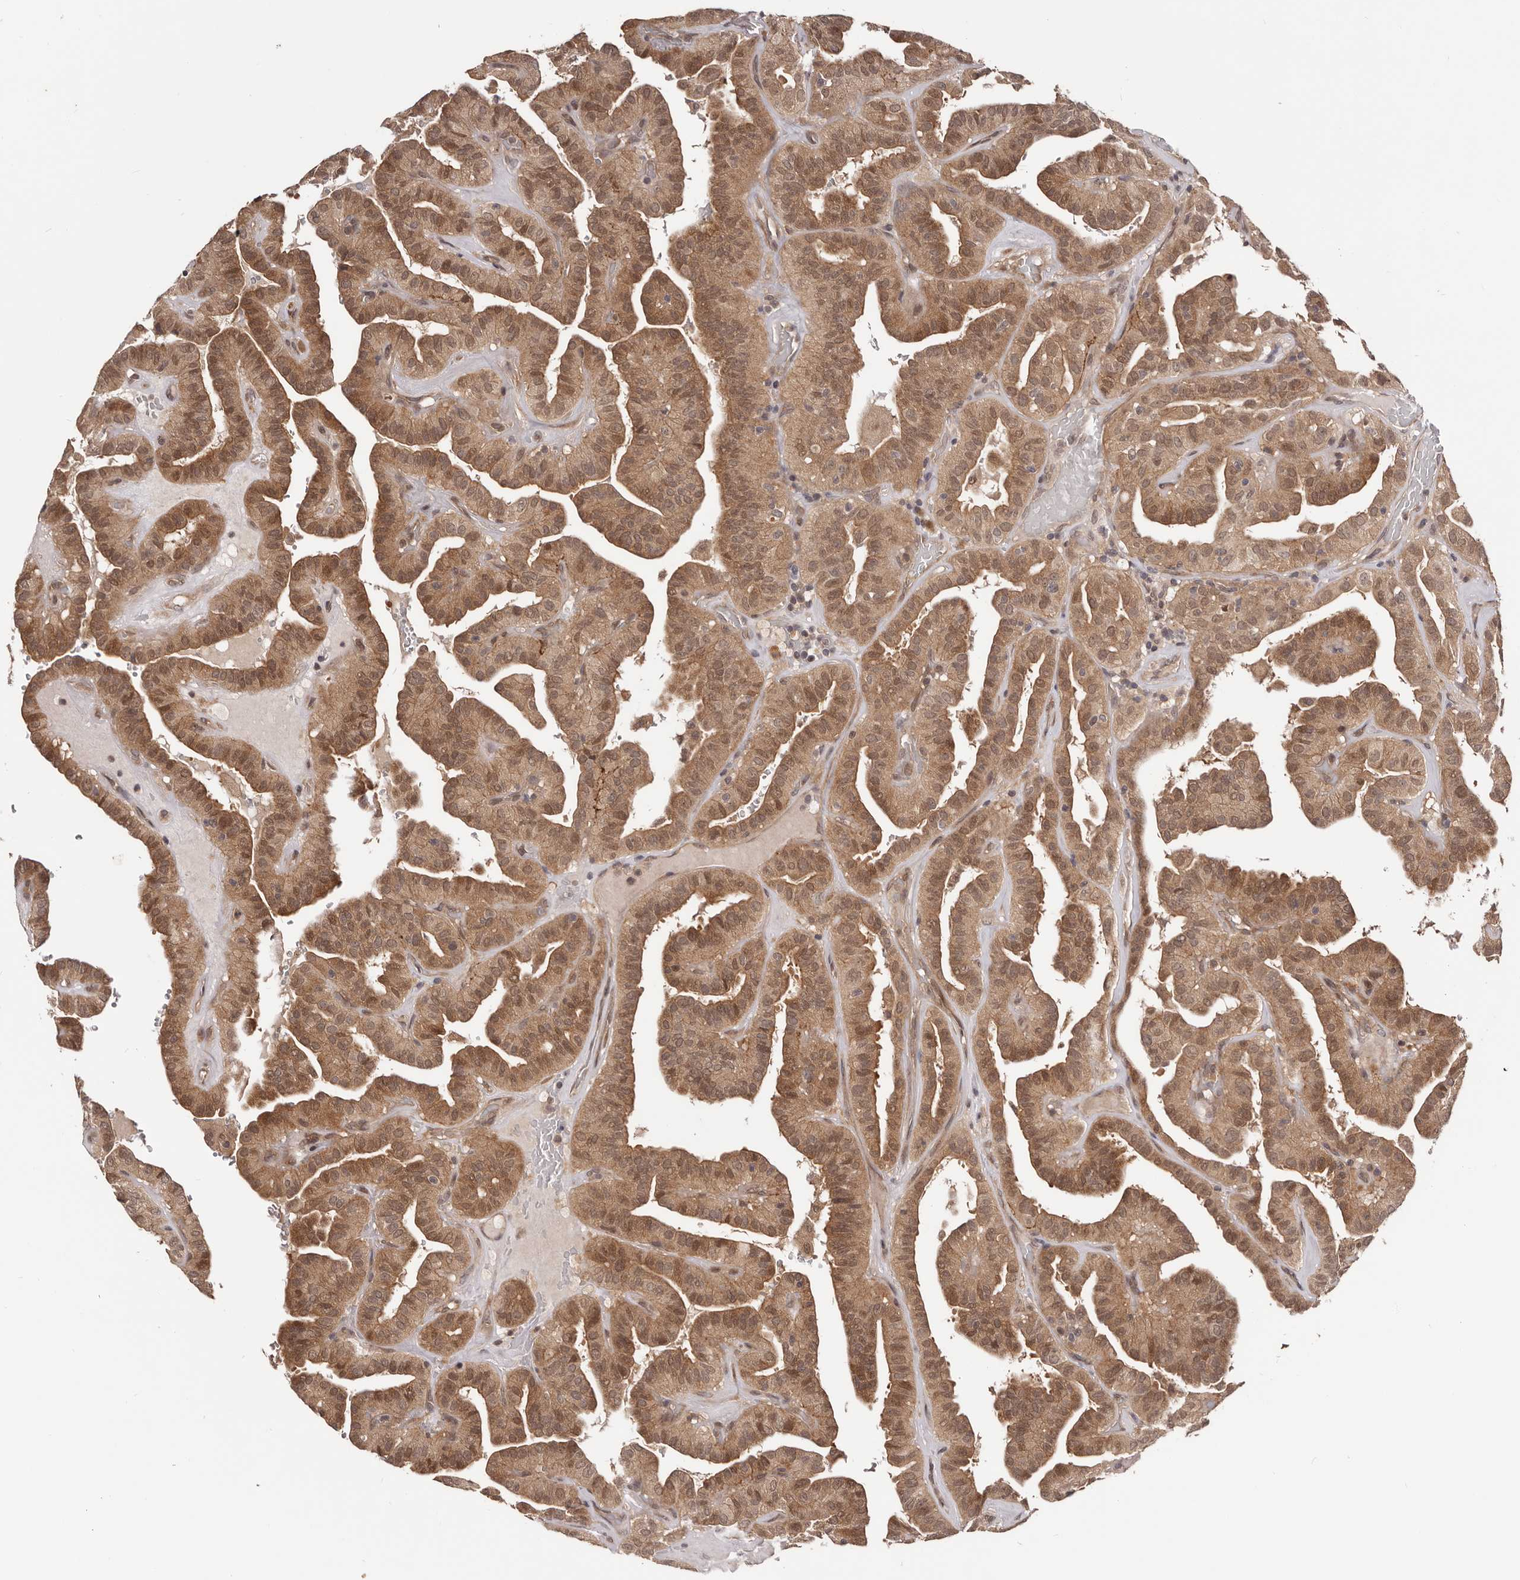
{"staining": {"intensity": "moderate", "quantity": ">75%", "location": "cytoplasmic/membranous,nuclear"}, "tissue": "thyroid cancer", "cell_type": "Tumor cells", "image_type": "cancer", "snomed": [{"axis": "morphology", "description": "Papillary adenocarcinoma, NOS"}, {"axis": "topography", "description": "Thyroid gland"}], "caption": "An image of human thyroid cancer (papillary adenocarcinoma) stained for a protein shows moderate cytoplasmic/membranous and nuclear brown staining in tumor cells.", "gene": "MDP1", "patient": {"sex": "male", "age": 77}}